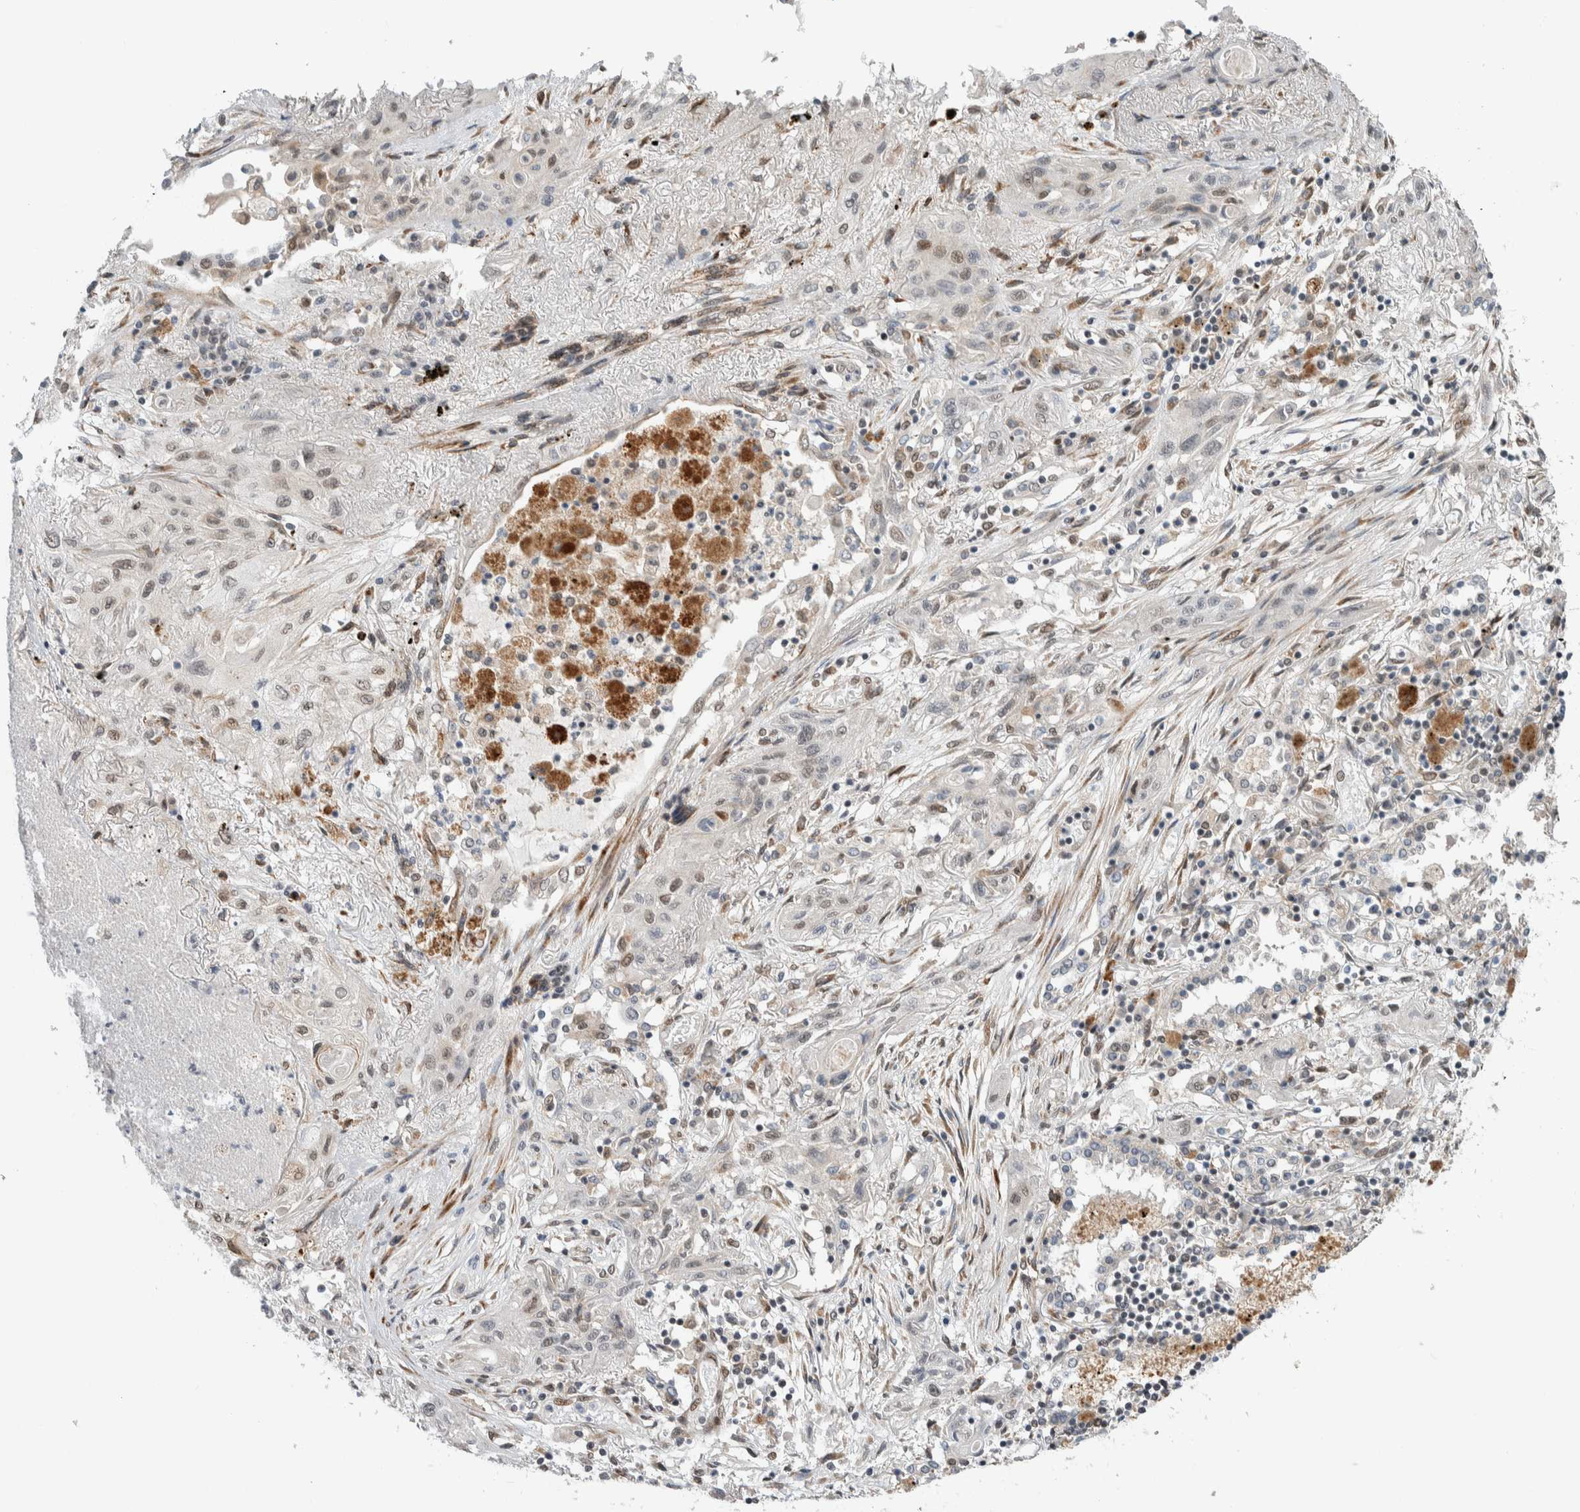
{"staining": {"intensity": "weak", "quantity": "<25%", "location": "nuclear"}, "tissue": "lung cancer", "cell_type": "Tumor cells", "image_type": "cancer", "snomed": [{"axis": "morphology", "description": "Squamous cell carcinoma, NOS"}, {"axis": "topography", "description": "Lung"}], "caption": "Immunohistochemistry photomicrograph of squamous cell carcinoma (lung) stained for a protein (brown), which demonstrates no staining in tumor cells.", "gene": "TNRC18", "patient": {"sex": "female", "age": 47}}